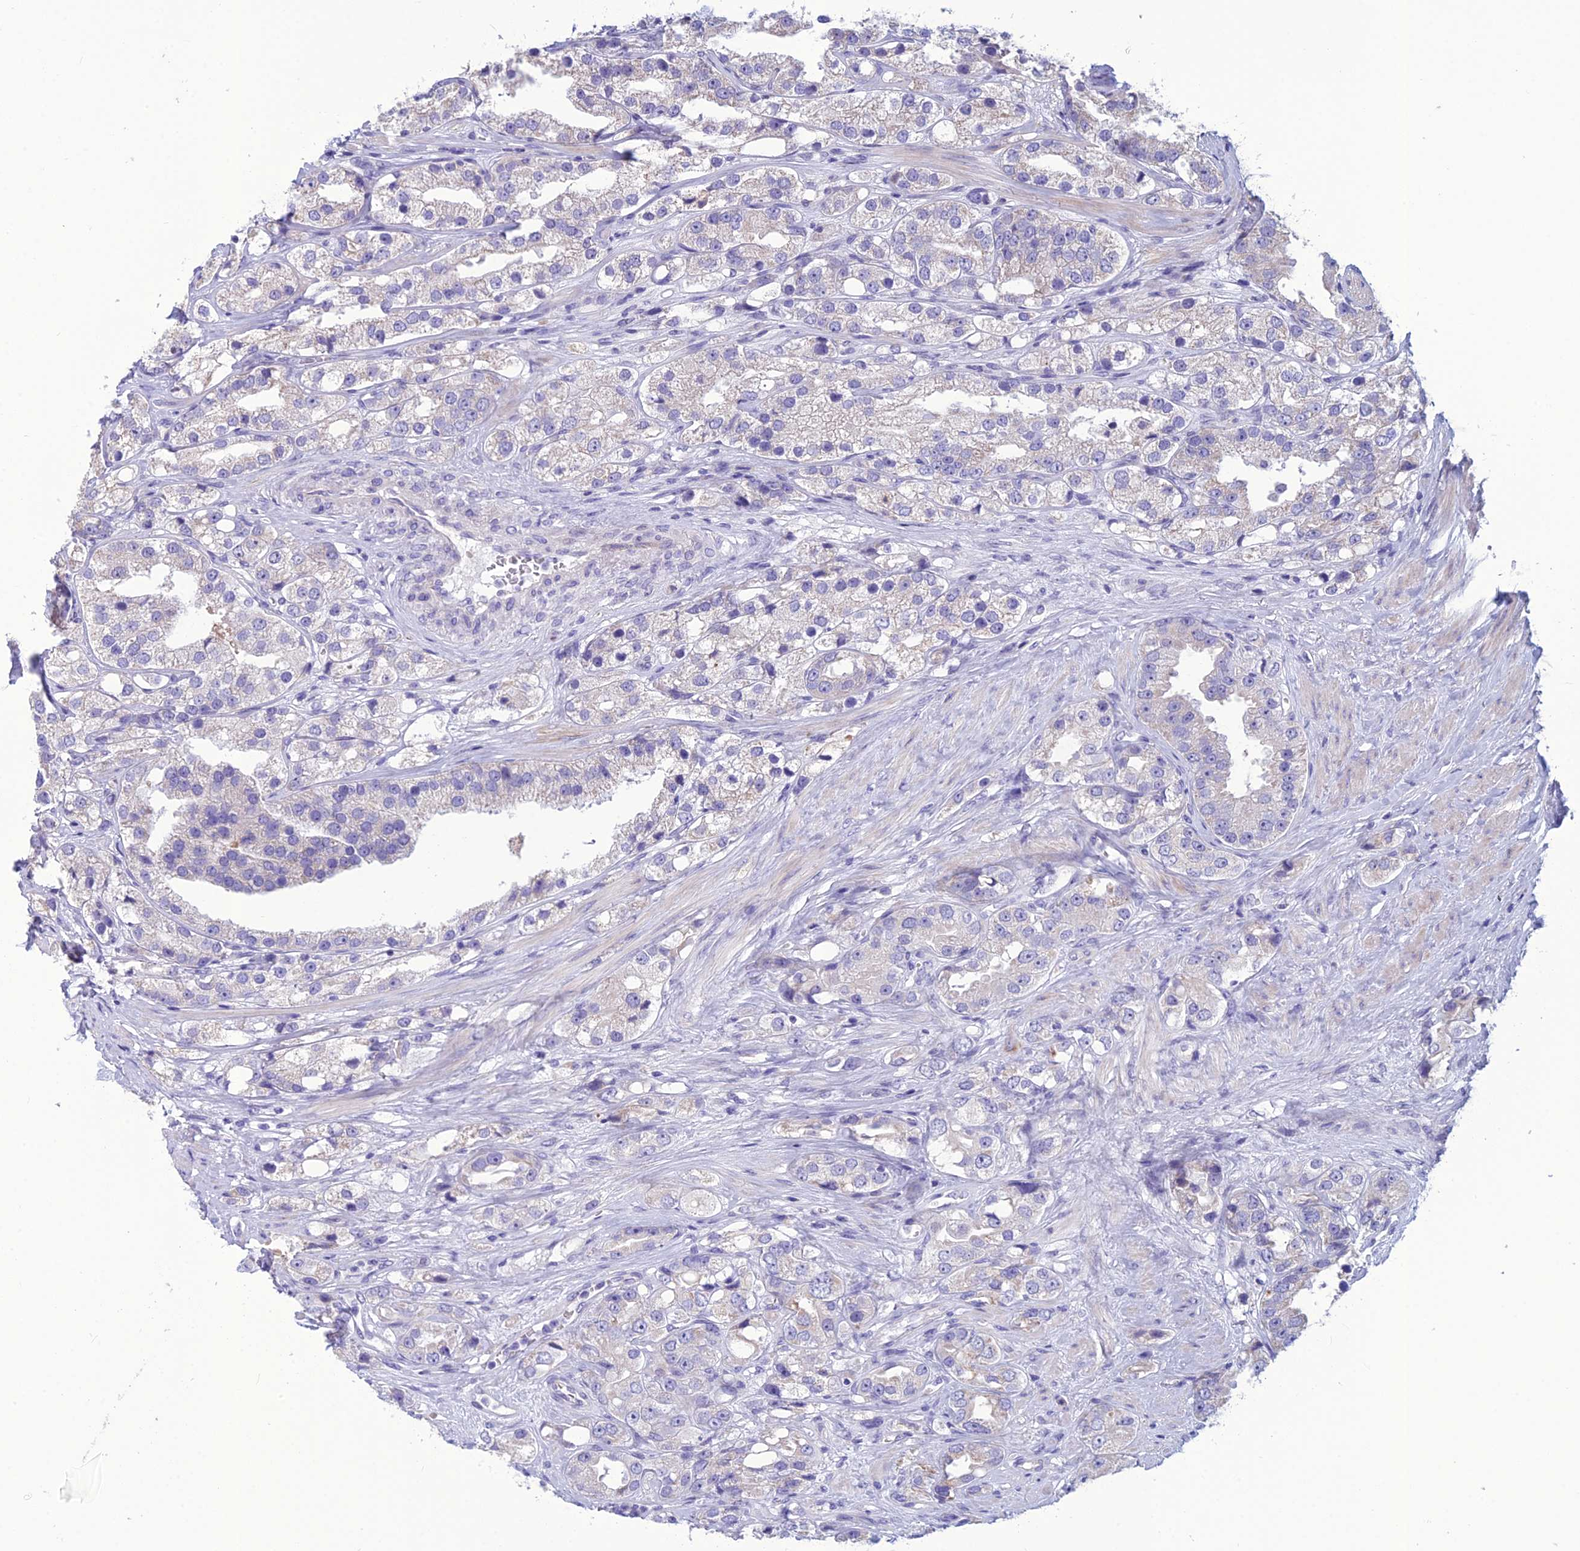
{"staining": {"intensity": "negative", "quantity": "none", "location": "none"}, "tissue": "prostate cancer", "cell_type": "Tumor cells", "image_type": "cancer", "snomed": [{"axis": "morphology", "description": "Adenocarcinoma, NOS"}, {"axis": "topography", "description": "Prostate"}], "caption": "Prostate cancer stained for a protein using immunohistochemistry displays no staining tumor cells.", "gene": "BHMT2", "patient": {"sex": "male", "age": 79}}